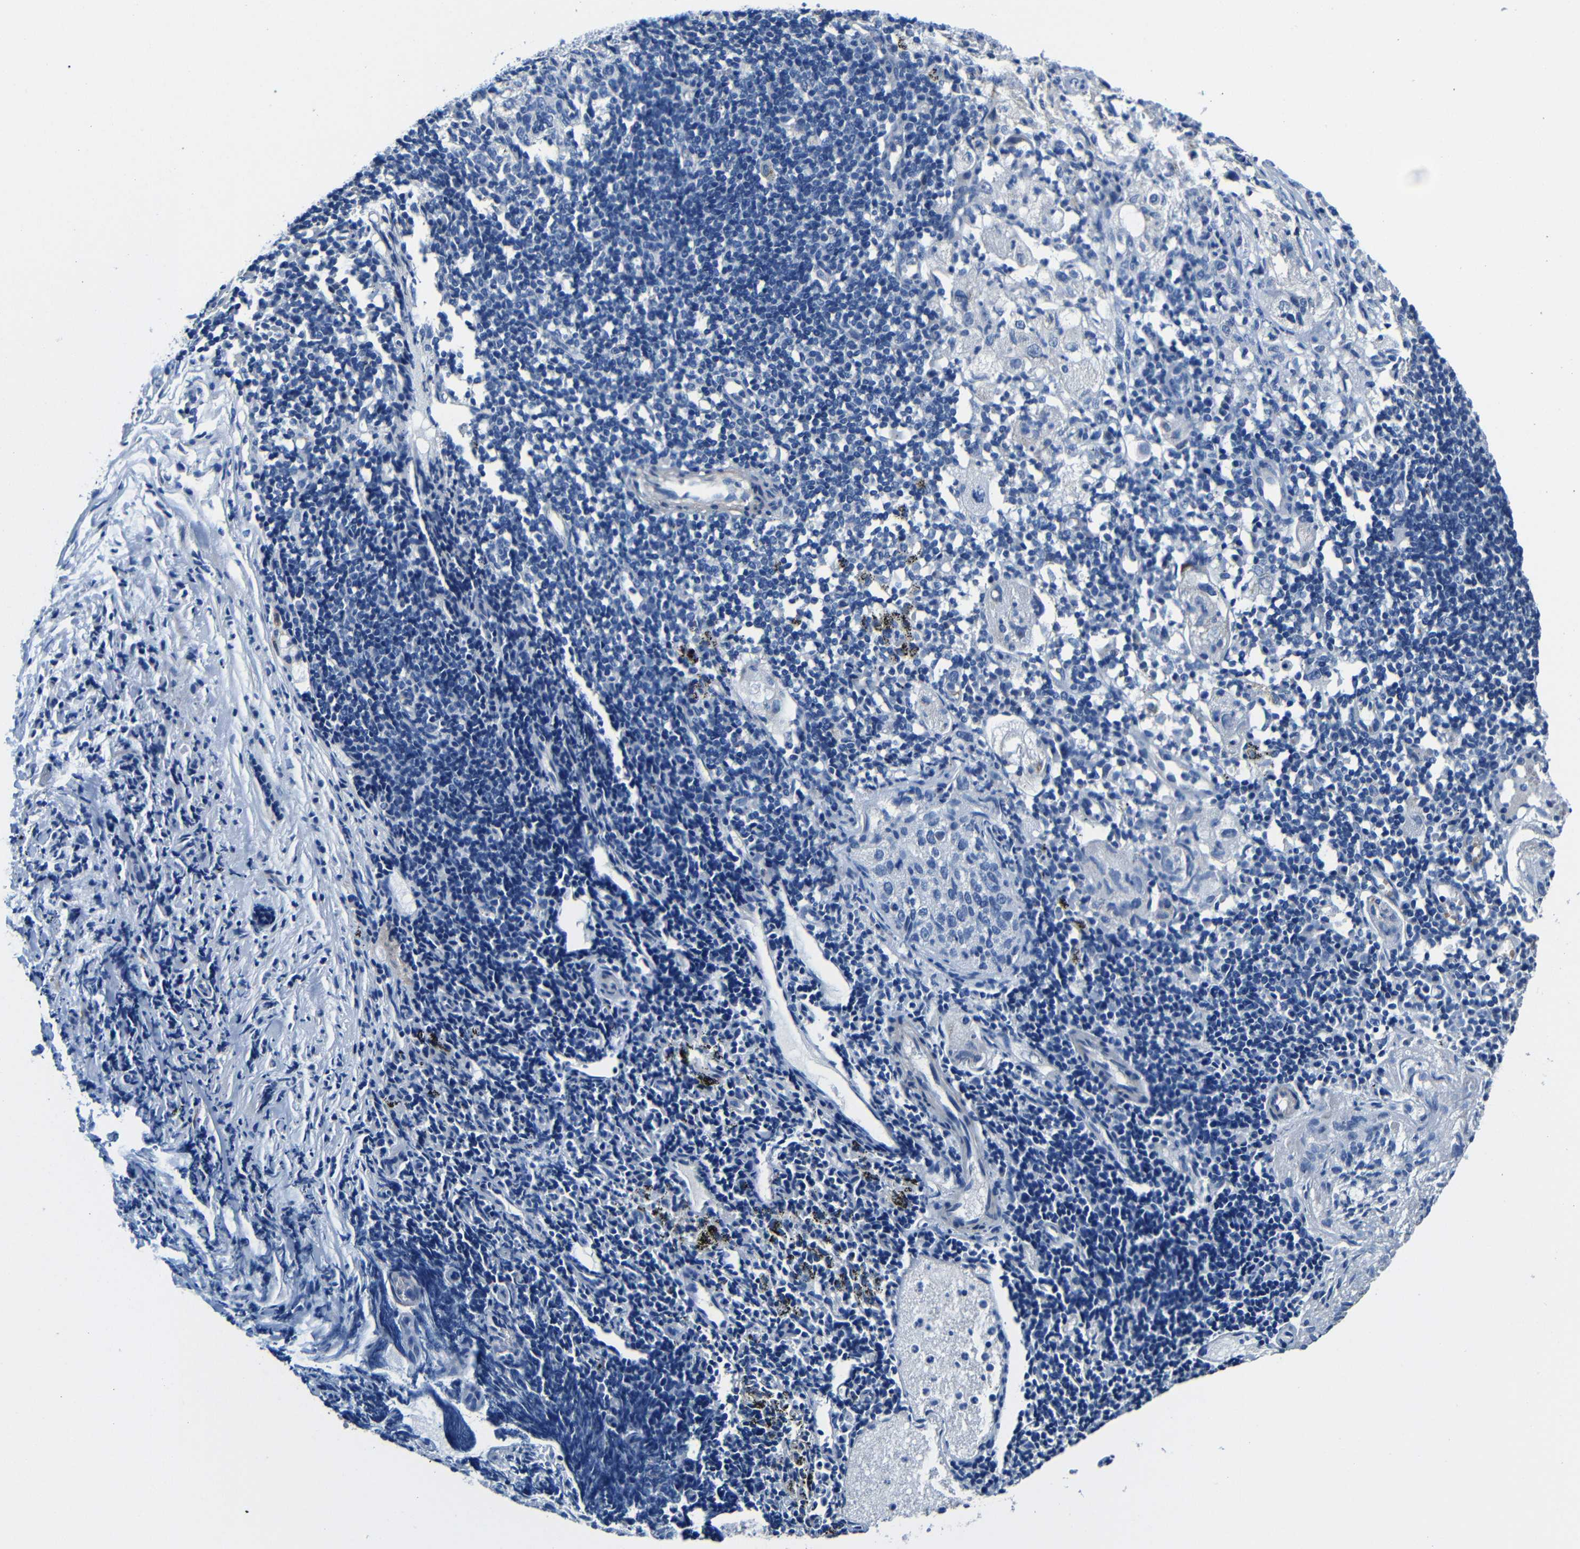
{"staining": {"intensity": "negative", "quantity": "none", "location": "none"}, "tissue": "lung cancer", "cell_type": "Tumor cells", "image_type": "cancer", "snomed": [{"axis": "morphology", "description": "Inflammation, NOS"}, {"axis": "morphology", "description": "Squamous cell carcinoma, NOS"}, {"axis": "topography", "description": "Lymph node"}, {"axis": "topography", "description": "Soft tissue"}, {"axis": "topography", "description": "Lung"}], "caption": "Tumor cells show no significant expression in lung squamous cell carcinoma.", "gene": "TNFAIP1", "patient": {"sex": "male", "age": 66}}